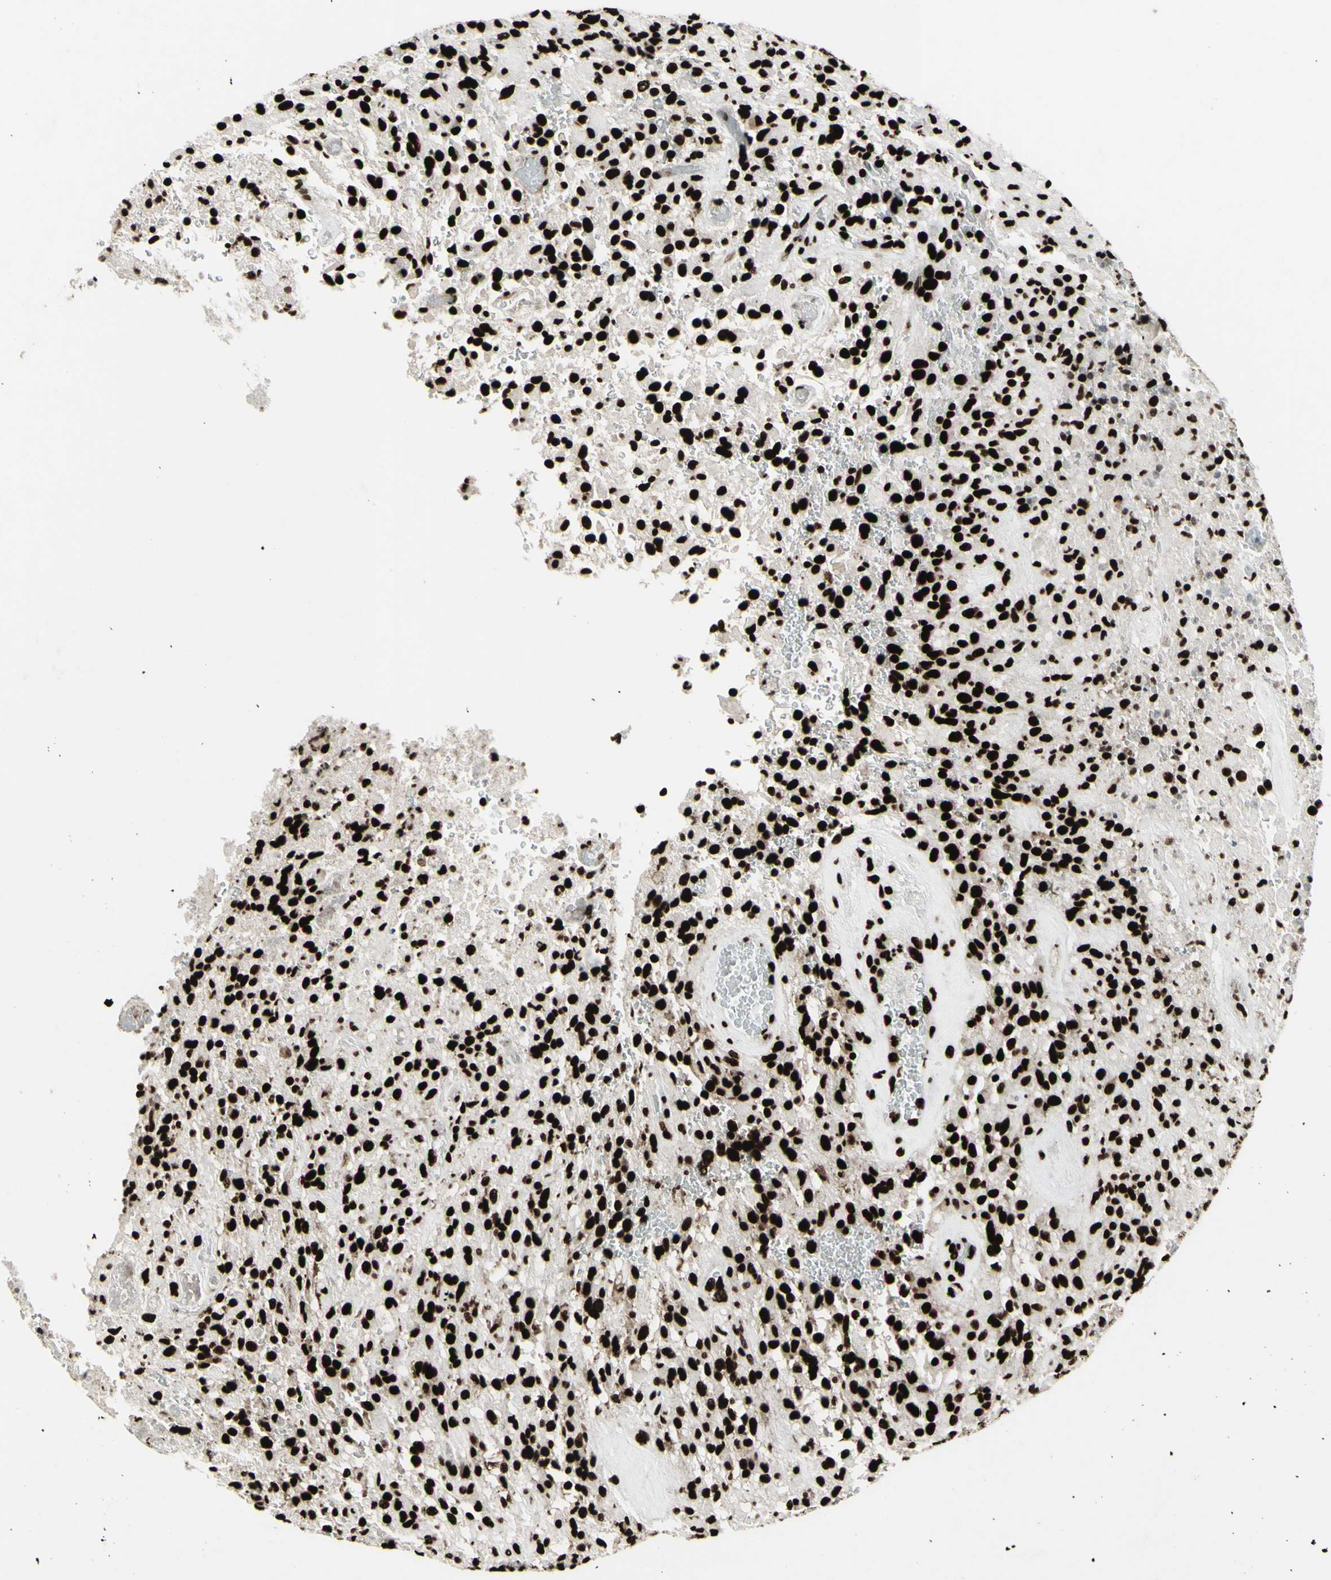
{"staining": {"intensity": "strong", "quantity": ">75%", "location": "nuclear"}, "tissue": "glioma", "cell_type": "Tumor cells", "image_type": "cancer", "snomed": [{"axis": "morphology", "description": "Glioma, malignant, High grade"}, {"axis": "topography", "description": "Brain"}], "caption": "This is an image of IHC staining of glioma, which shows strong staining in the nuclear of tumor cells.", "gene": "U2AF2", "patient": {"sex": "male", "age": 71}}